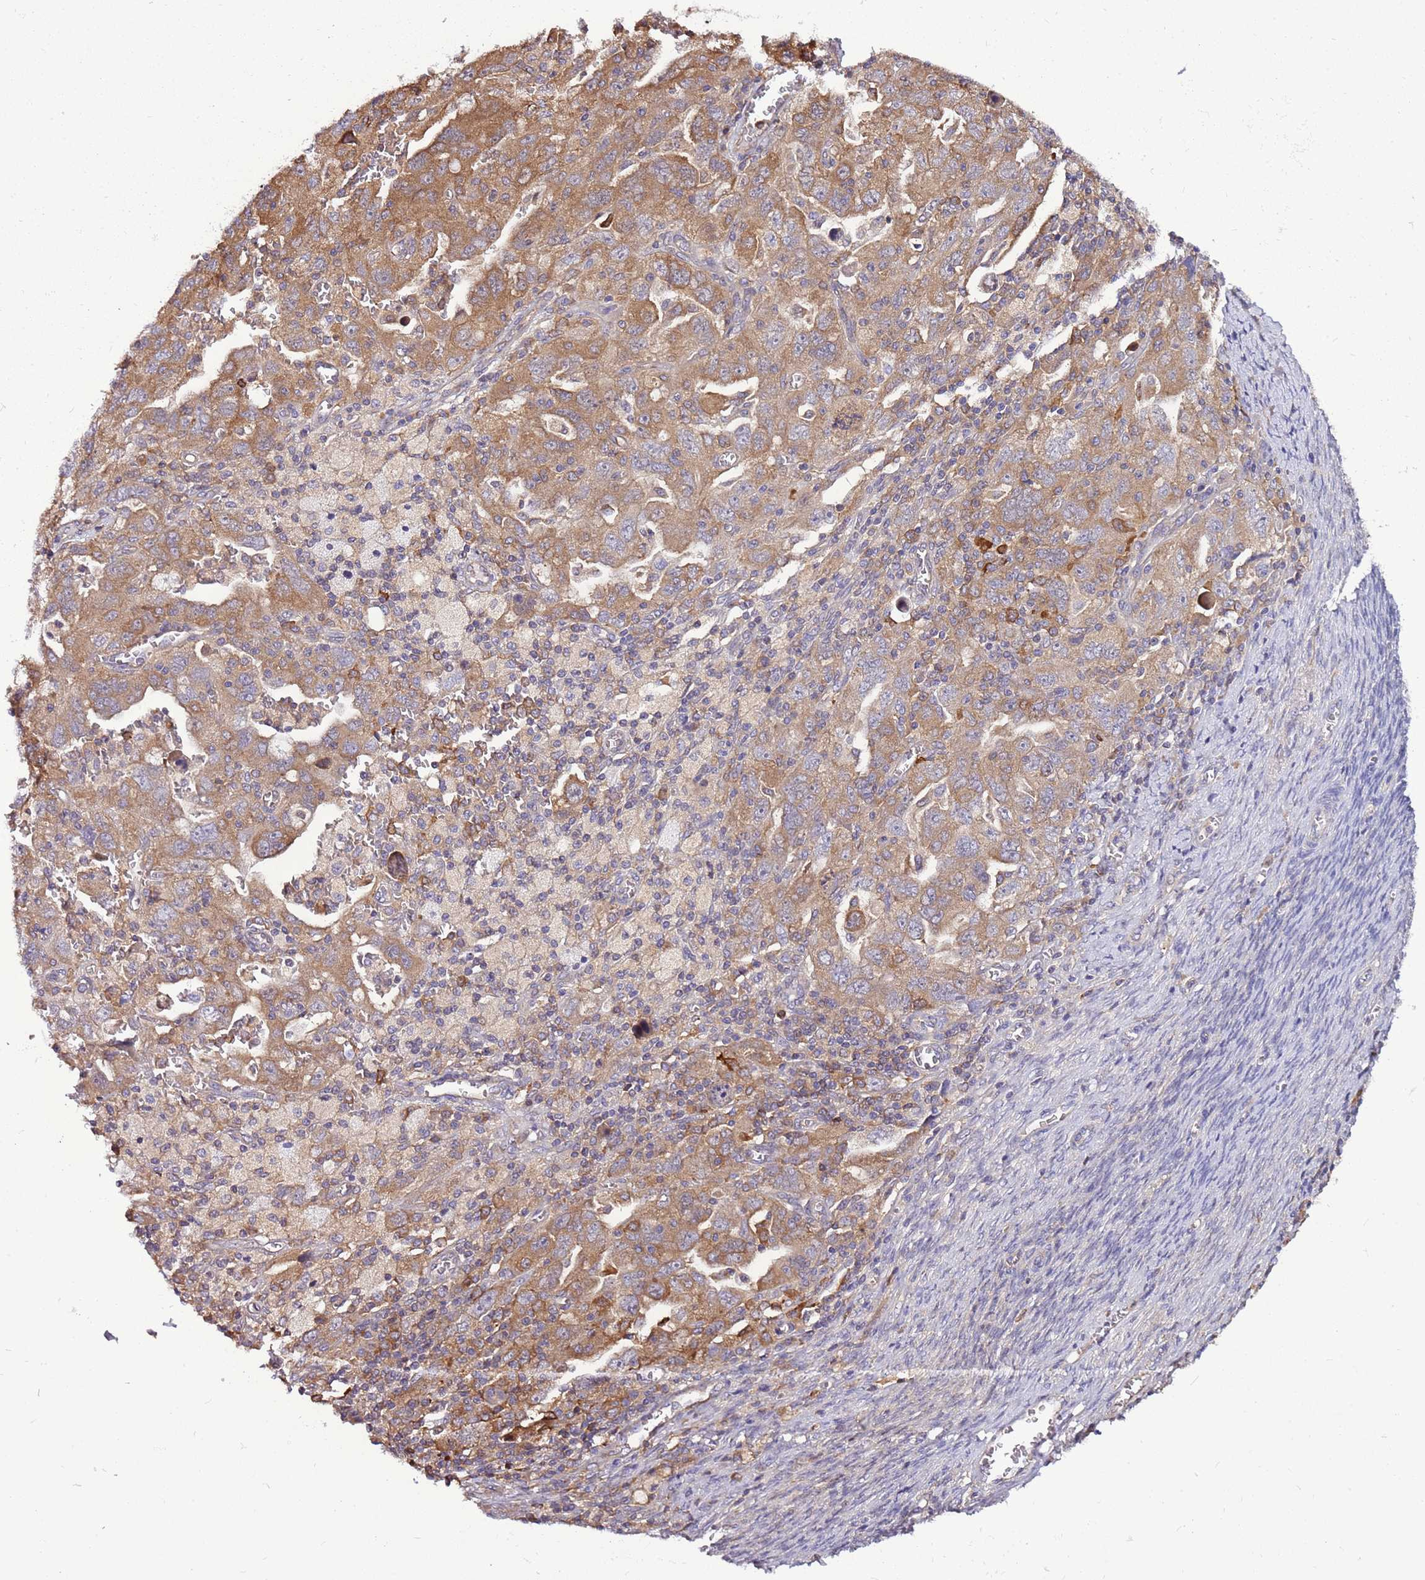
{"staining": {"intensity": "moderate", "quantity": ">75%", "location": "cytoplasmic/membranous"}, "tissue": "ovarian cancer", "cell_type": "Tumor cells", "image_type": "cancer", "snomed": [{"axis": "morphology", "description": "Carcinoma, NOS"}, {"axis": "morphology", "description": "Cystadenocarcinoma, serous, NOS"}, {"axis": "topography", "description": "Ovary"}], "caption": "Ovarian cancer (carcinoma) tissue demonstrates moderate cytoplasmic/membranous positivity in approximately >75% of tumor cells", "gene": "ATXN2L", "patient": {"sex": "female", "age": 69}}